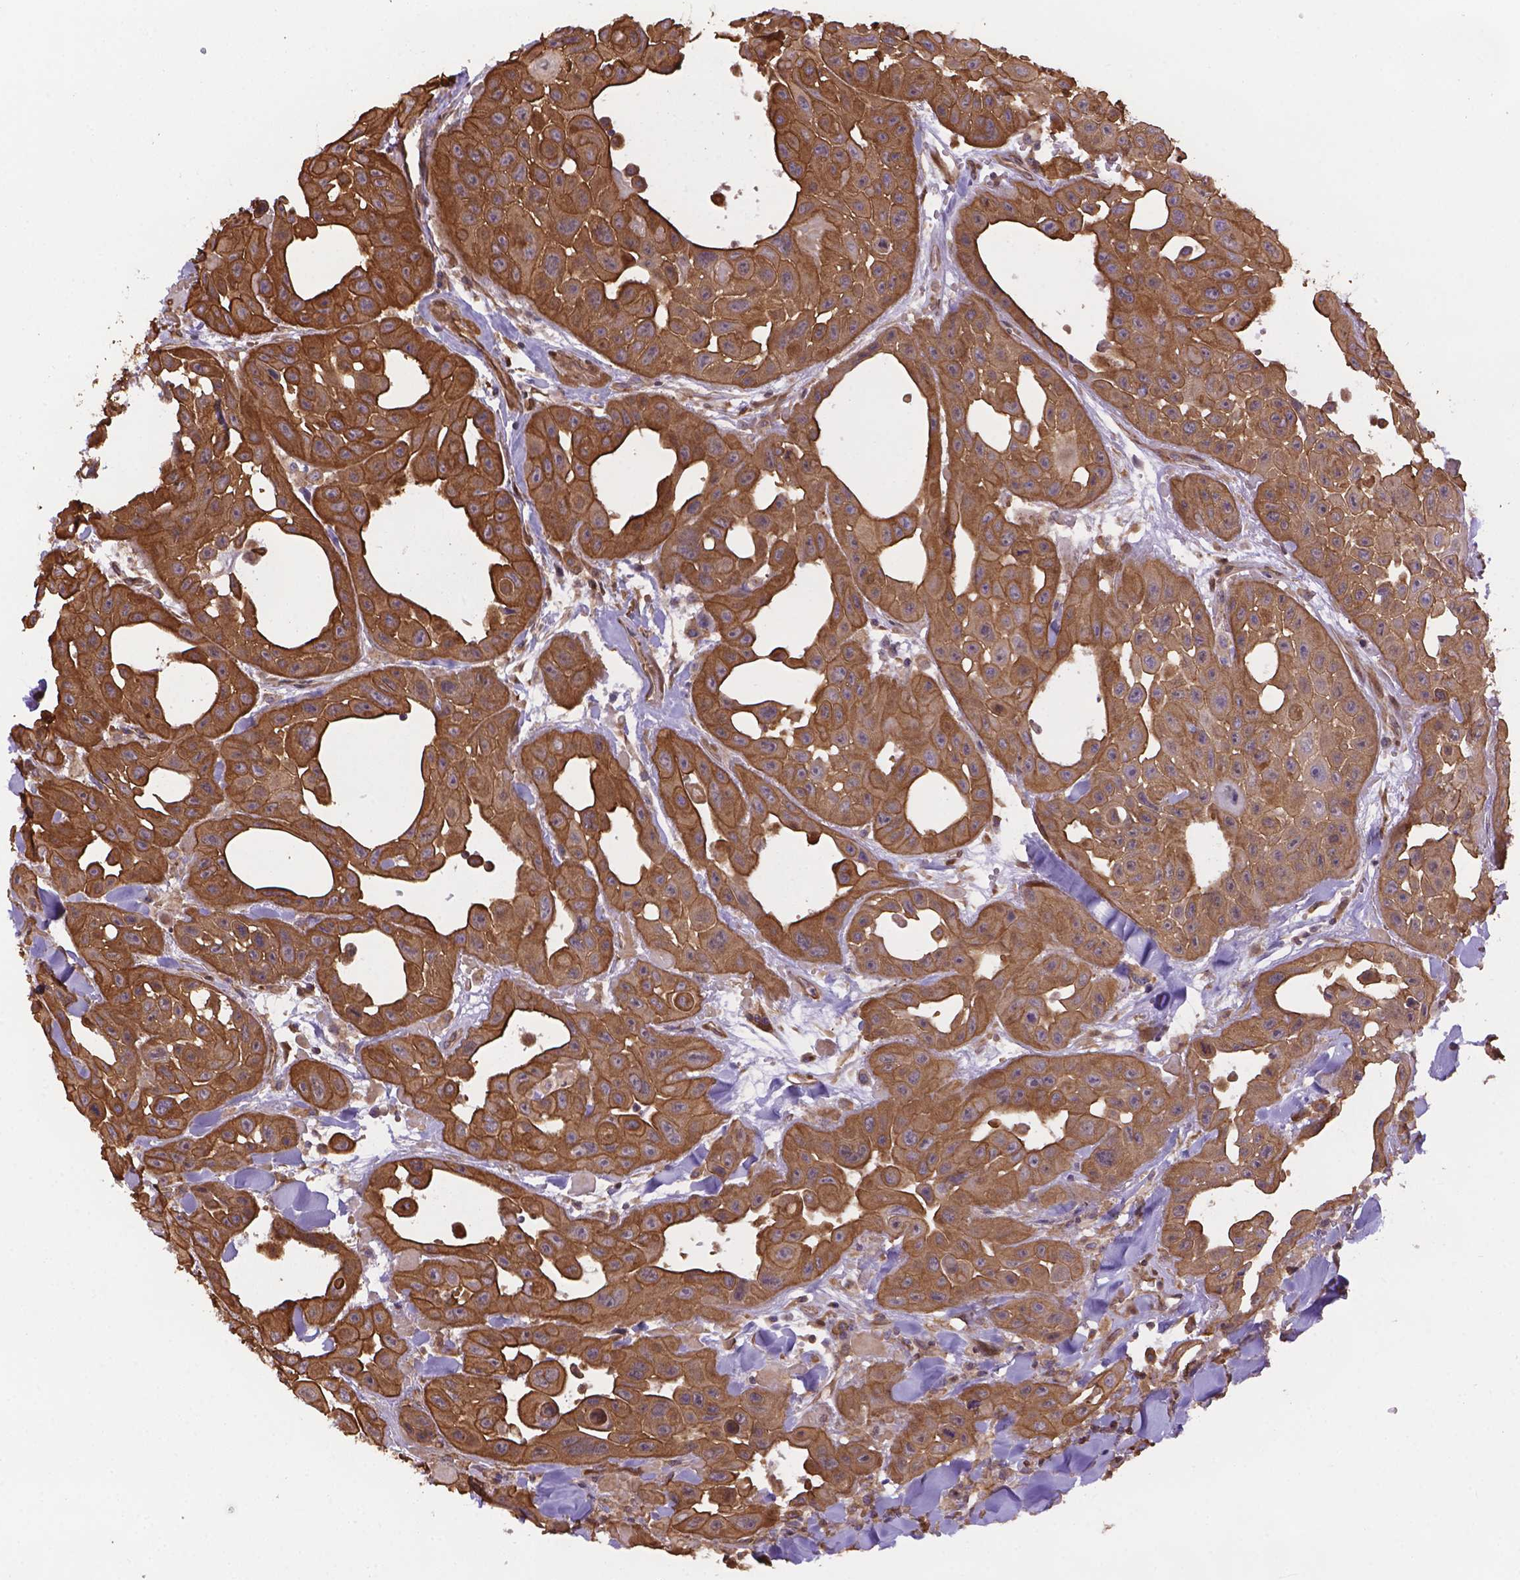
{"staining": {"intensity": "moderate", "quantity": ">75%", "location": "cytoplasmic/membranous"}, "tissue": "head and neck cancer", "cell_type": "Tumor cells", "image_type": "cancer", "snomed": [{"axis": "morphology", "description": "Adenocarcinoma, NOS"}, {"axis": "topography", "description": "Head-Neck"}], "caption": "The image displays staining of head and neck cancer (adenocarcinoma), revealing moderate cytoplasmic/membranous protein expression (brown color) within tumor cells.", "gene": "YAP1", "patient": {"sex": "male", "age": 73}}